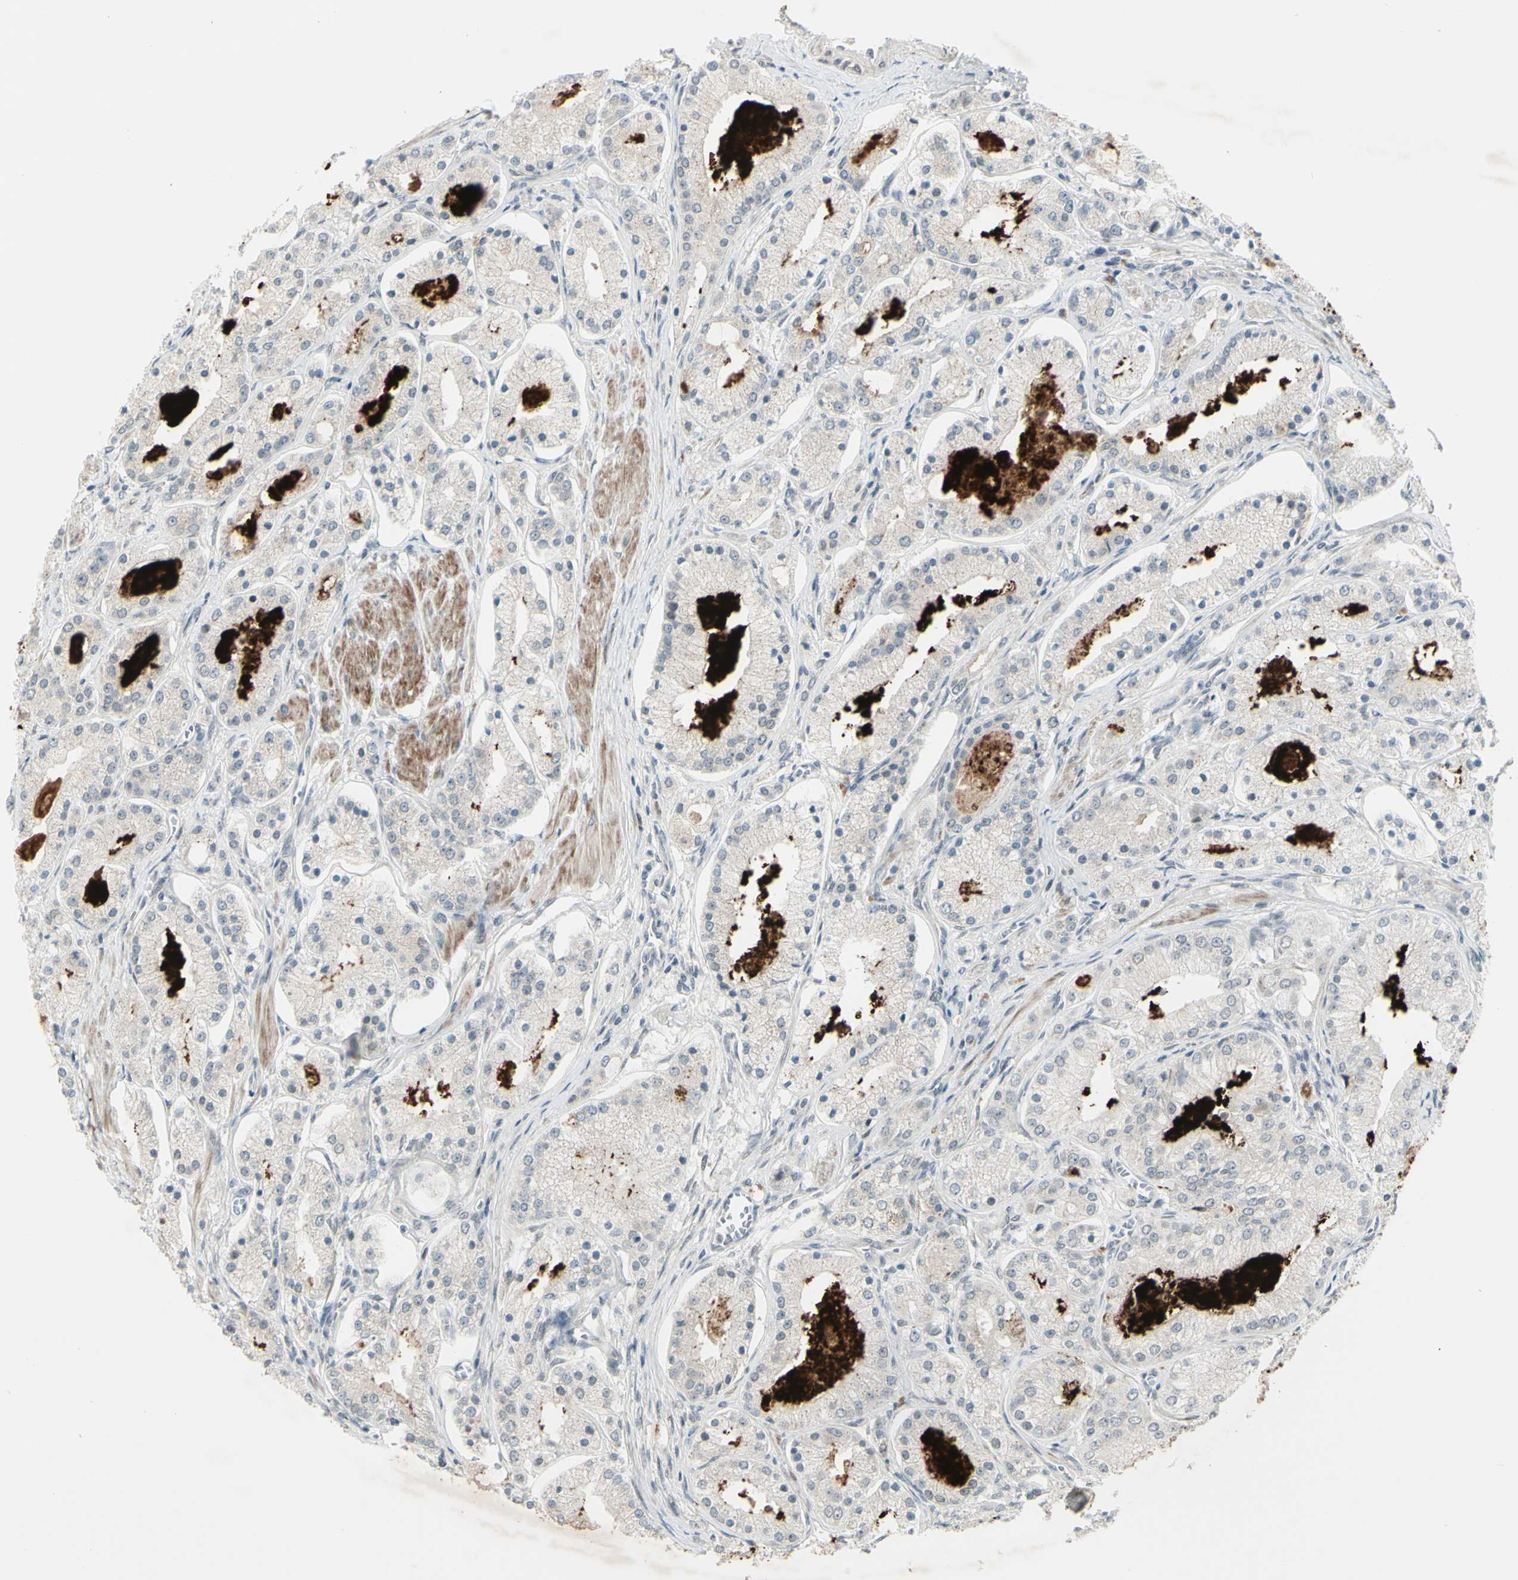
{"staining": {"intensity": "negative", "quantity": "none", "location": "none"}, "tissue": "prostate cancer", "cell_type": "Tumor cells", "image_type": "cancer", "snomed": [{"axis": "morphology", "description": "Adenocarcinoma, High grade"}, {"axis": "topography", "description": "Prostate"}], "caption": "The micrograph shows no significant expression in tumor cells of high-grade adenocarcinoma (prostate).", "gene": "FGFR2", "patient": {"sex": "male", "age": 66}}